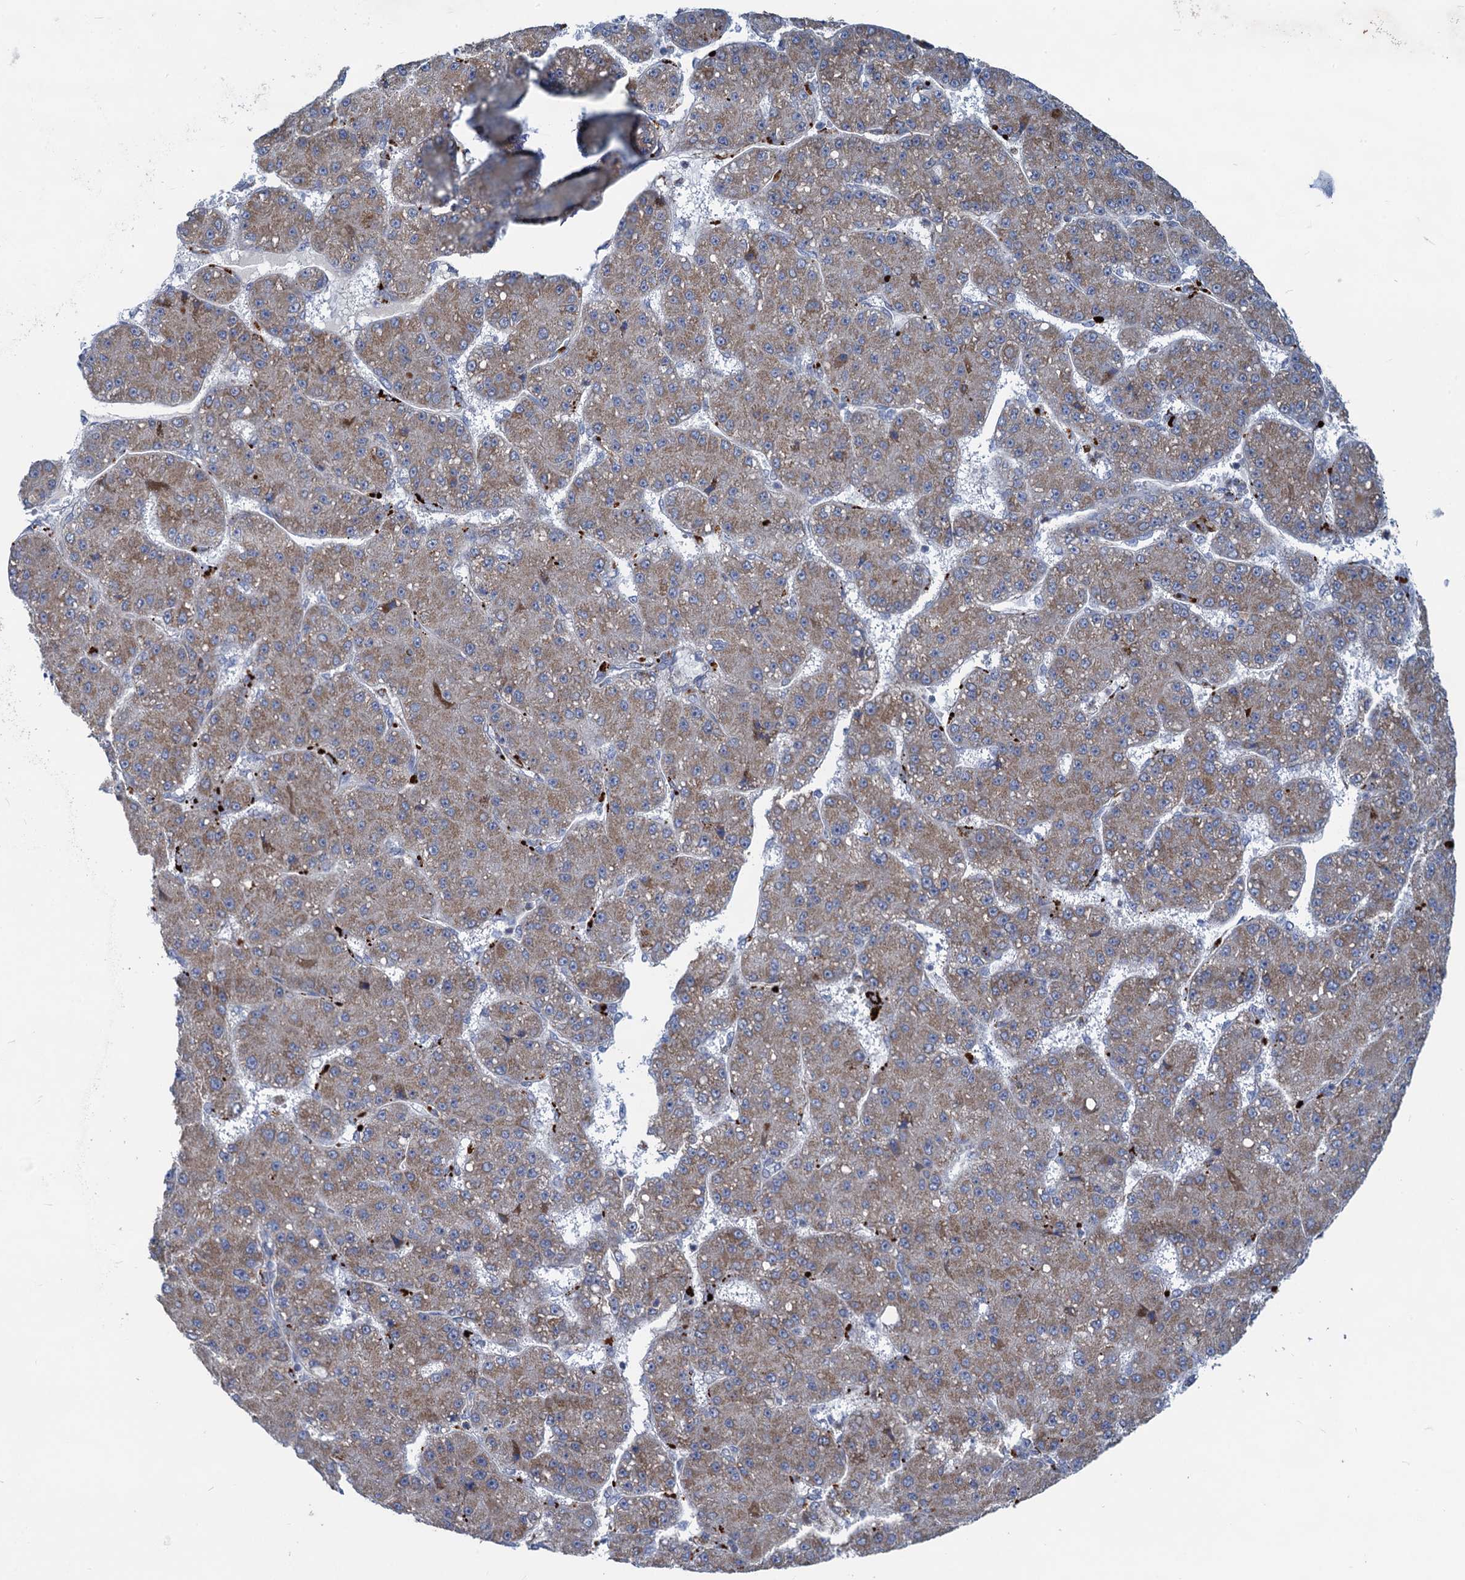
{"staining": {"intensity": "weak", "quantity": ">75%", "location": "cytoplasmic/membranous"}, "tissue": "liver cancer", "cell_type": "Tumor cells", "image_type": "cancer", "snomed": [{"axis": "morphology", "description": "Carcinoma, Hepatocellular, NOS"}, {"axis": "topography", "description": "Liver"}], "caption": "Immunohistochemistry histopathology image of human liver cancer (hepatocellular carcinoma) stained for a protein (brown), which displays low levels of weak cytoplasmic/membranous positivity in about >75% of tumor cells.", "gene": "ANKS3", "patient": {"sex": "male", "age": 67}}